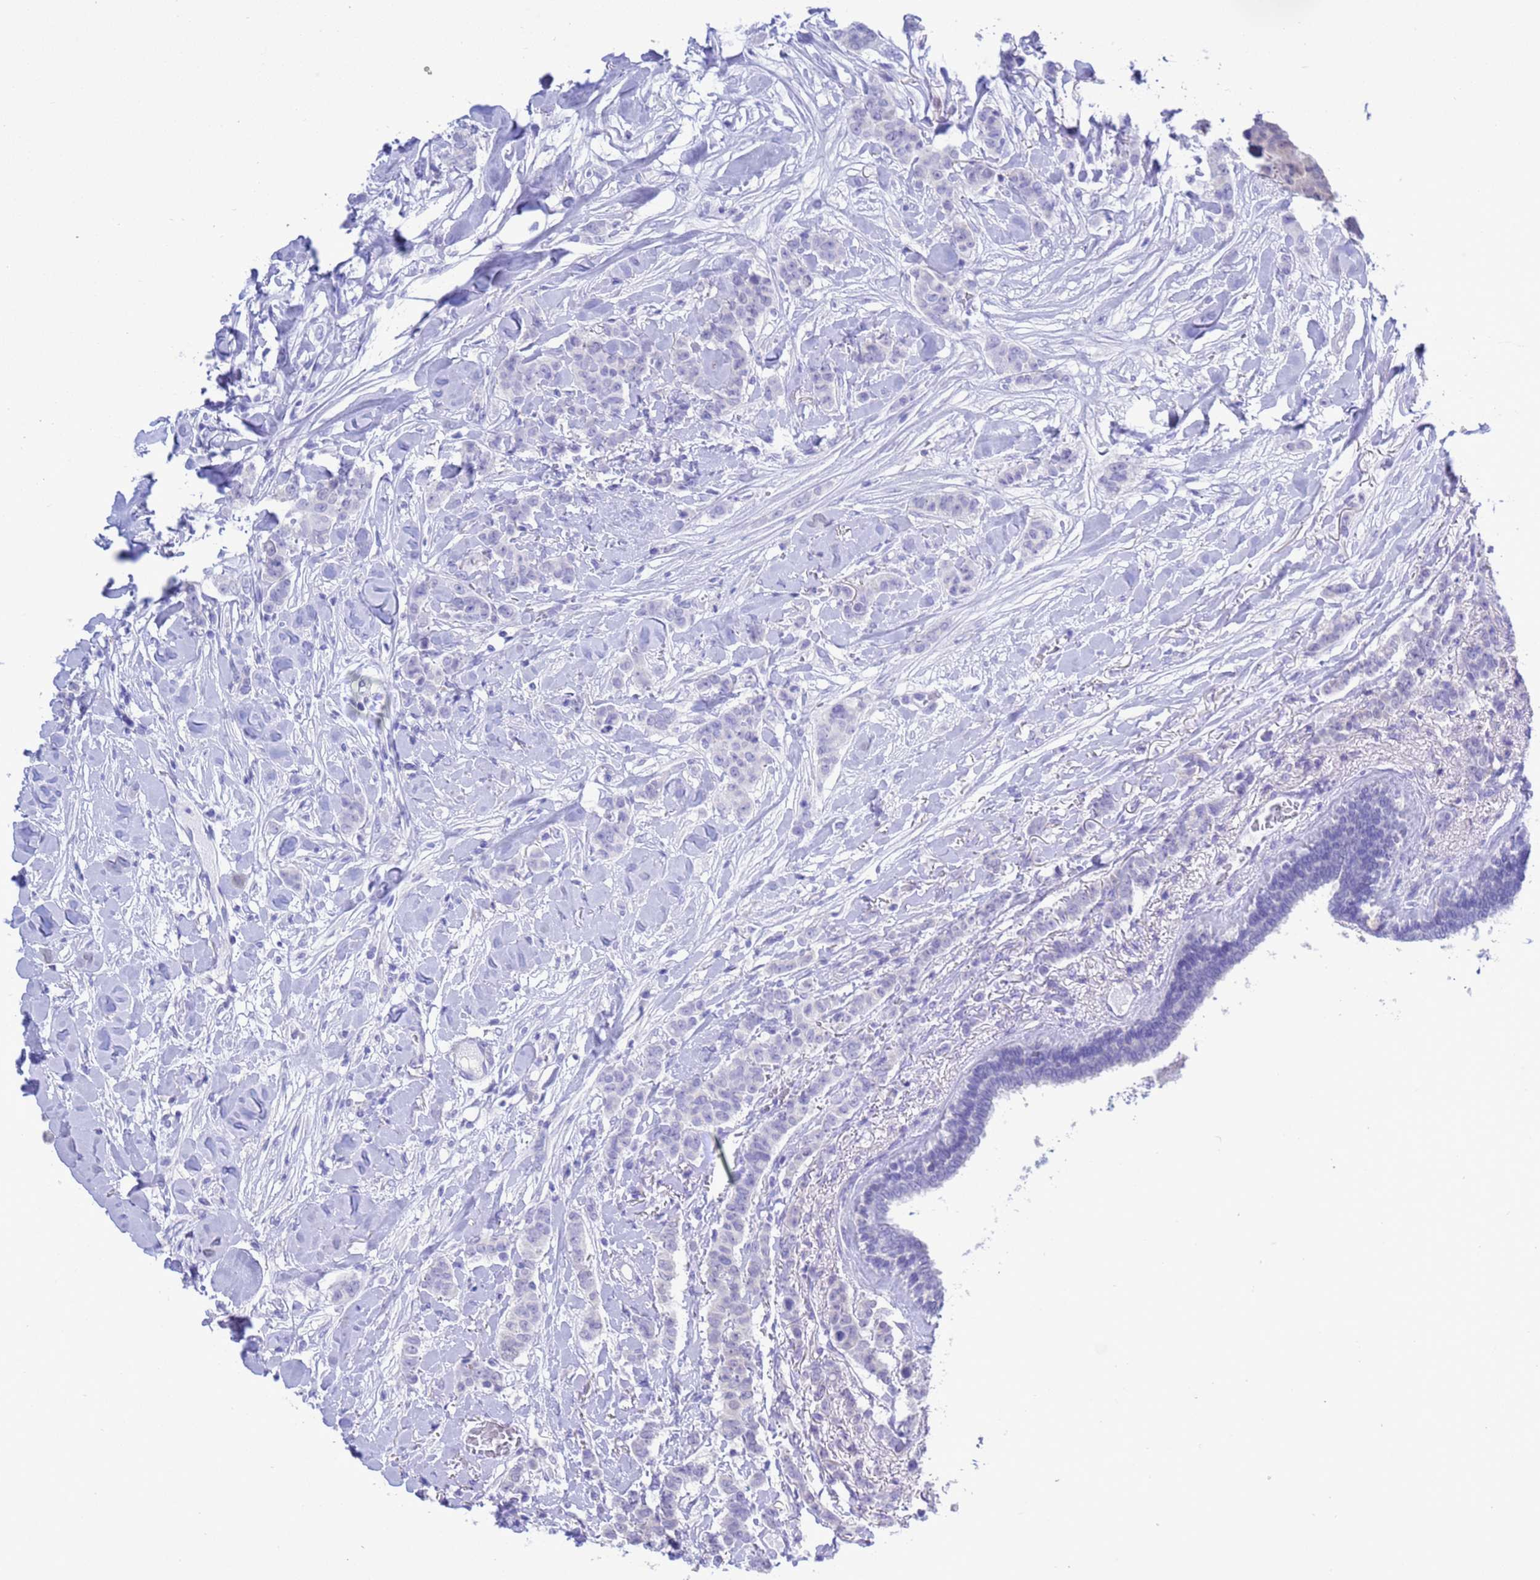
{"staining": {"intensity": "negative", "quantity": "none", "location": "none"}, "tissue": "breast cancer", "cell_type": "Tumor cells", "image_type": "cancer", "snomed": [{"axis": "morphology", "description": "Duct carcinoma"}, {"axis": "topography", "description": "Breast"}], "caption": "Tumor cells are negative for brown protein staining in breast cancer (infiltrating ductal carcinoma).", "gene": "GSTM1", "patient": {"sex": "female", "age": 40}}